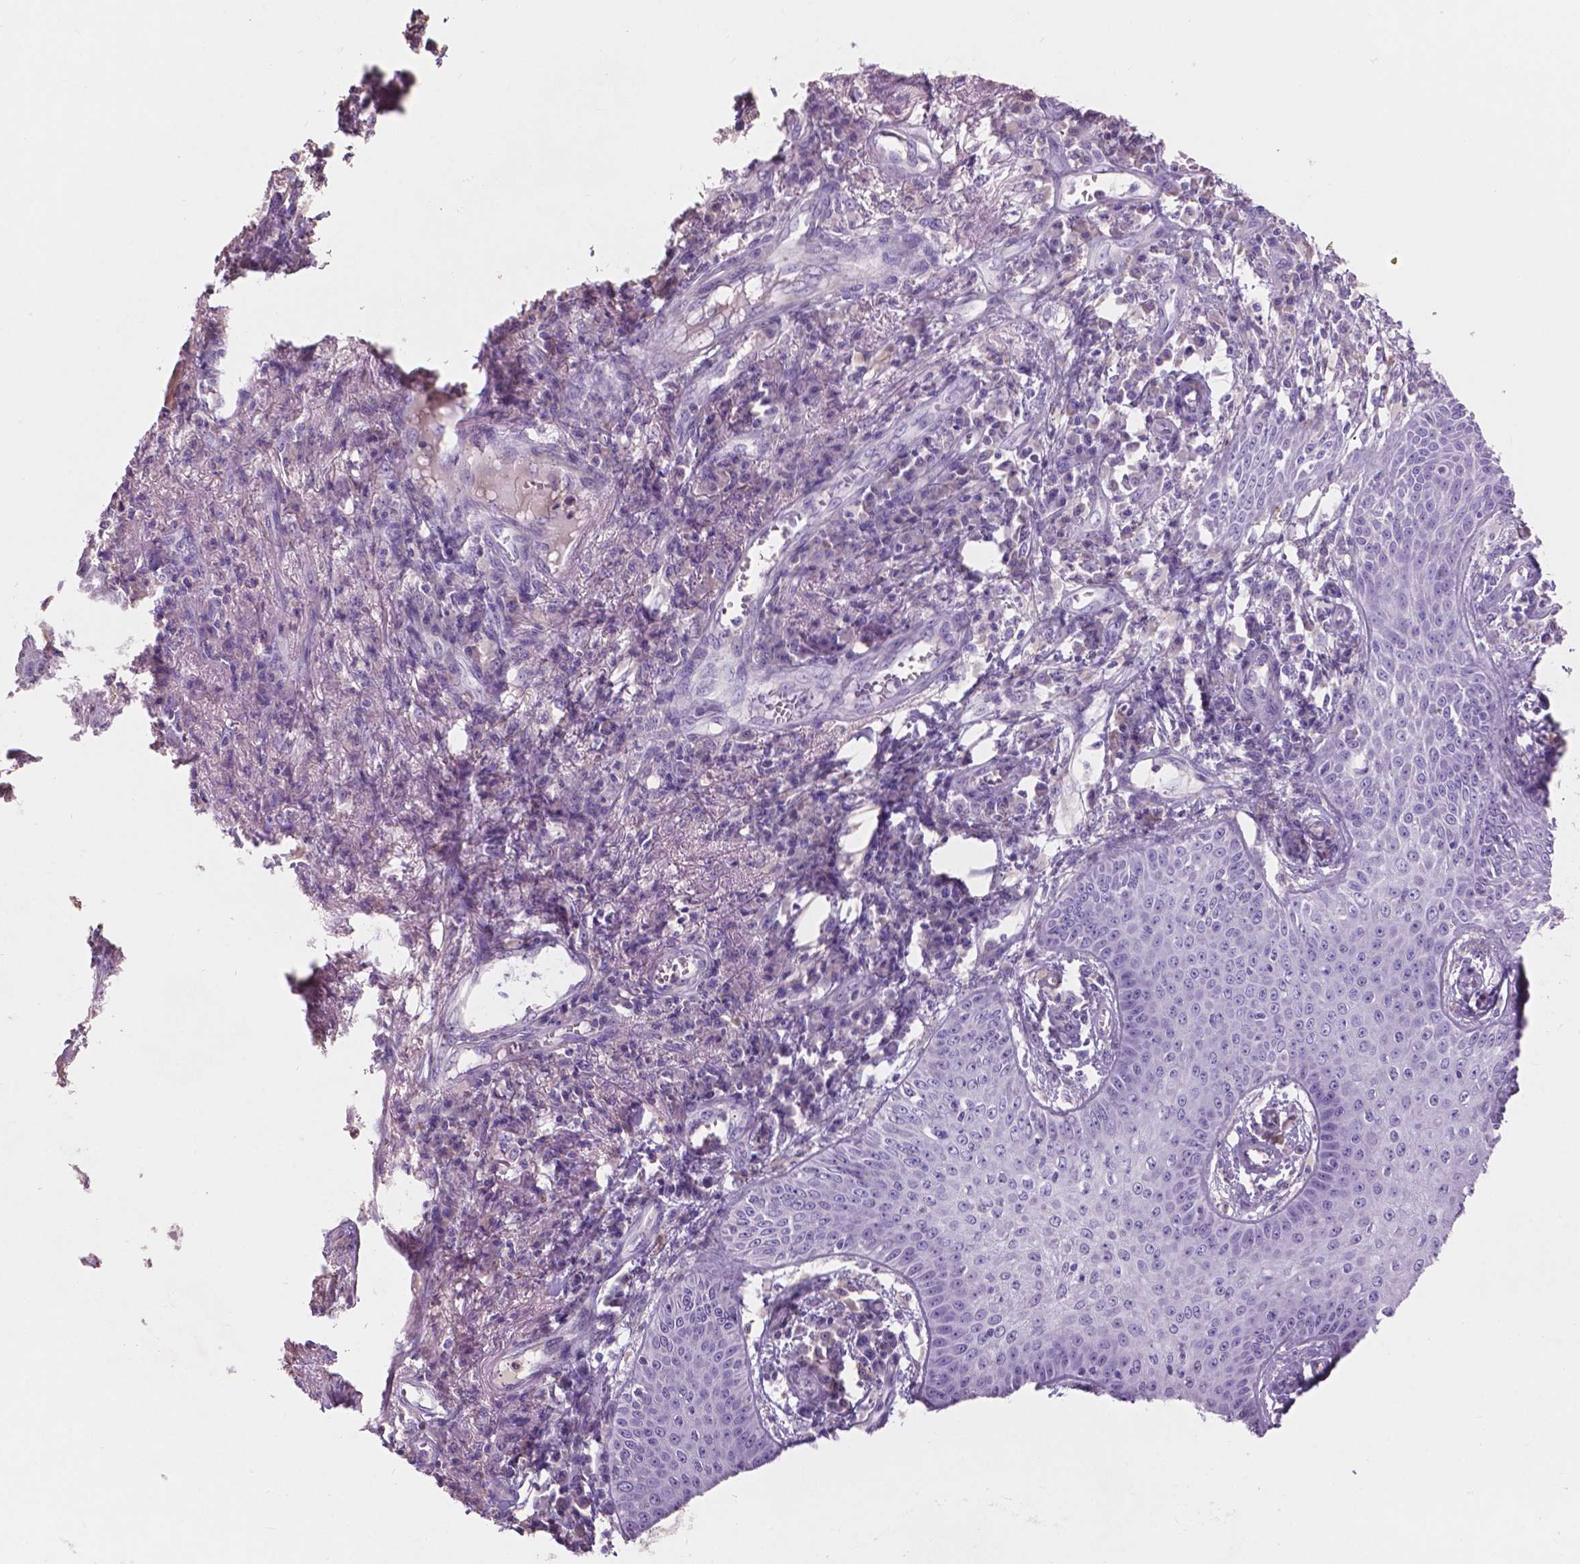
{"staining": {"intensity": "negative", "quantity": "none", "location": "none"}, "tissue": "skin cancer", "cell_type": "Tumor cells", "image_type": "cancer", "snomed": [{"axis": "morphology", "description": "Squamous cell carcinoma, NOS"}, {"axis": "topography", "description": "Skin"}], "caption": "This histopathology image is of squamous cell carcinoma (skin) stained with IHC to label a protein in brown with the nuclei are counter-stained blue. There is no expression in tumor cells.", "gene": "IREB2", "patient": {"sex": "male", "age": 70}}